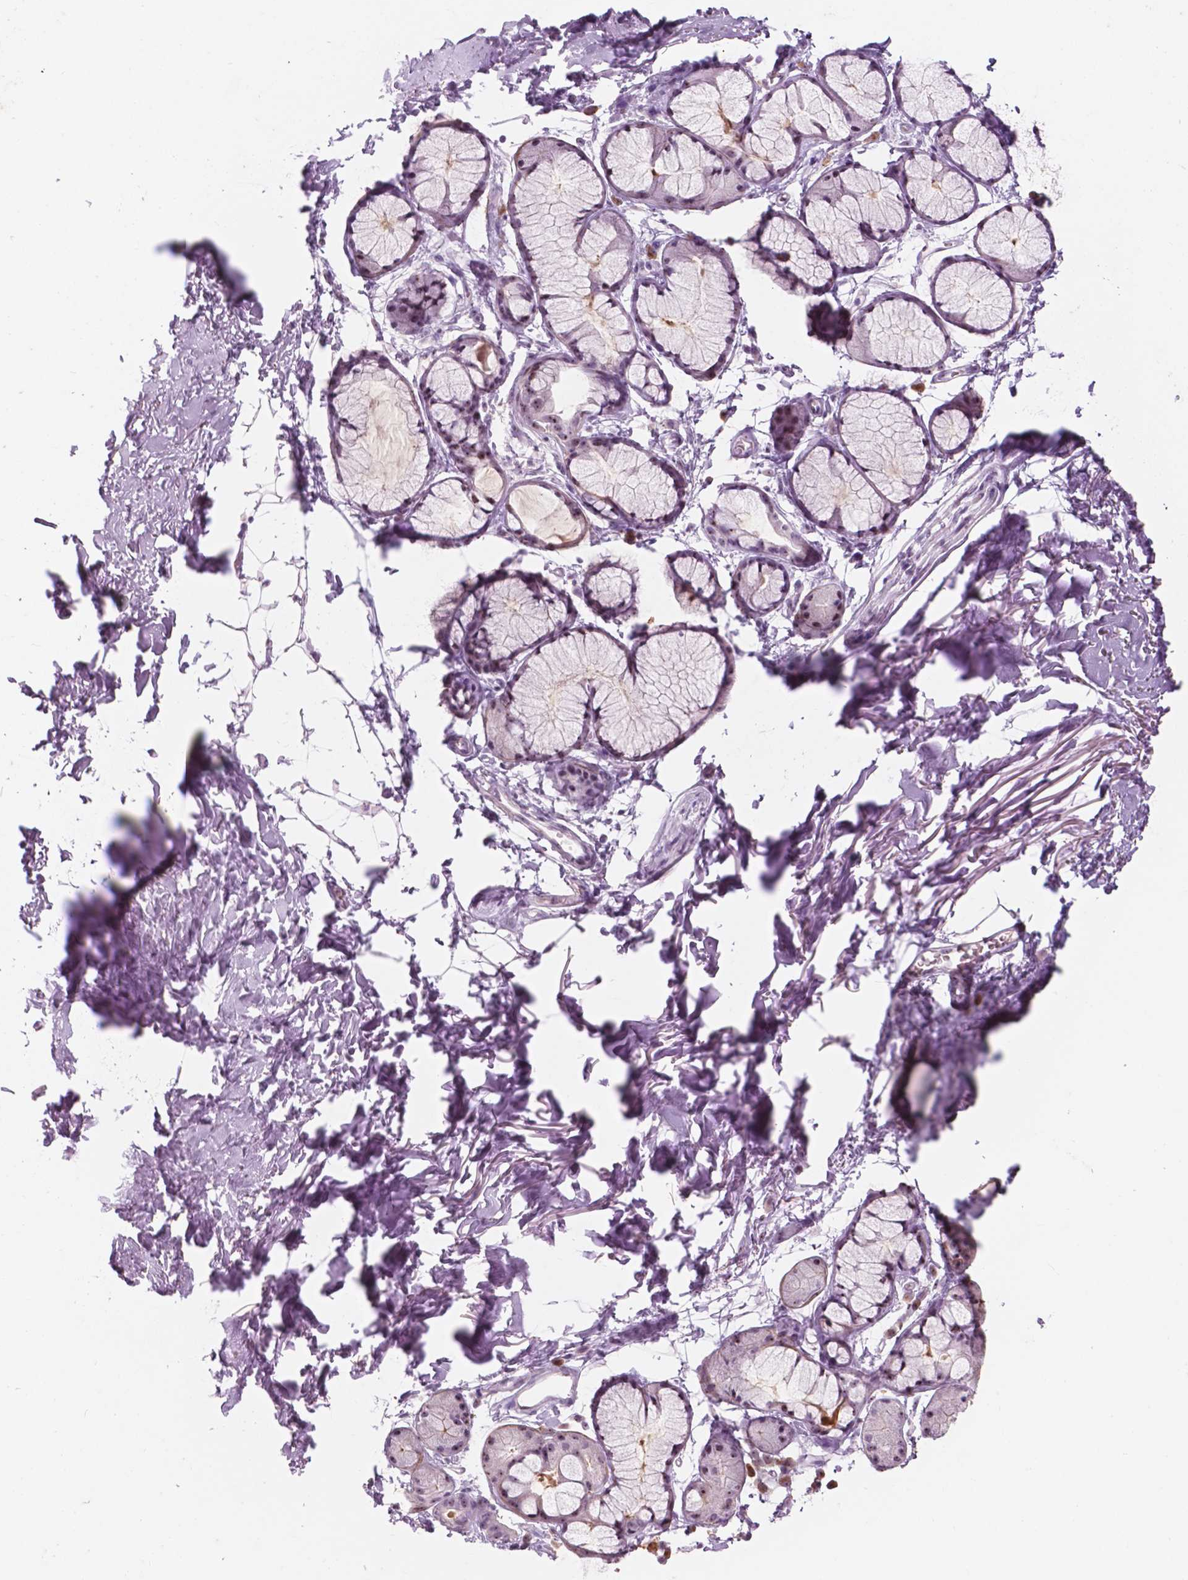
{"staining": {"intensity": "negative", "quantity": "none", "location": "none"}, "tissue": "adipose tissue", "cell_type": "Adipocytes", "image_type": "normal", "snomed": [{"axis": "morphology", "description": "Normal tissue, NOS"}, {"axis": "topography", "description": "Cartilage tissue"}, {"axis": "topography", "description": "Bronchus"}], "caption": "A high-resolution micrograph shows immunohistochemistry (IHC) staining of benign adipose tissue, which demonstrates no significant expression in adipocytes.", "gene": "ZNF853", "patient": {"sex": "female", "age": 79}}